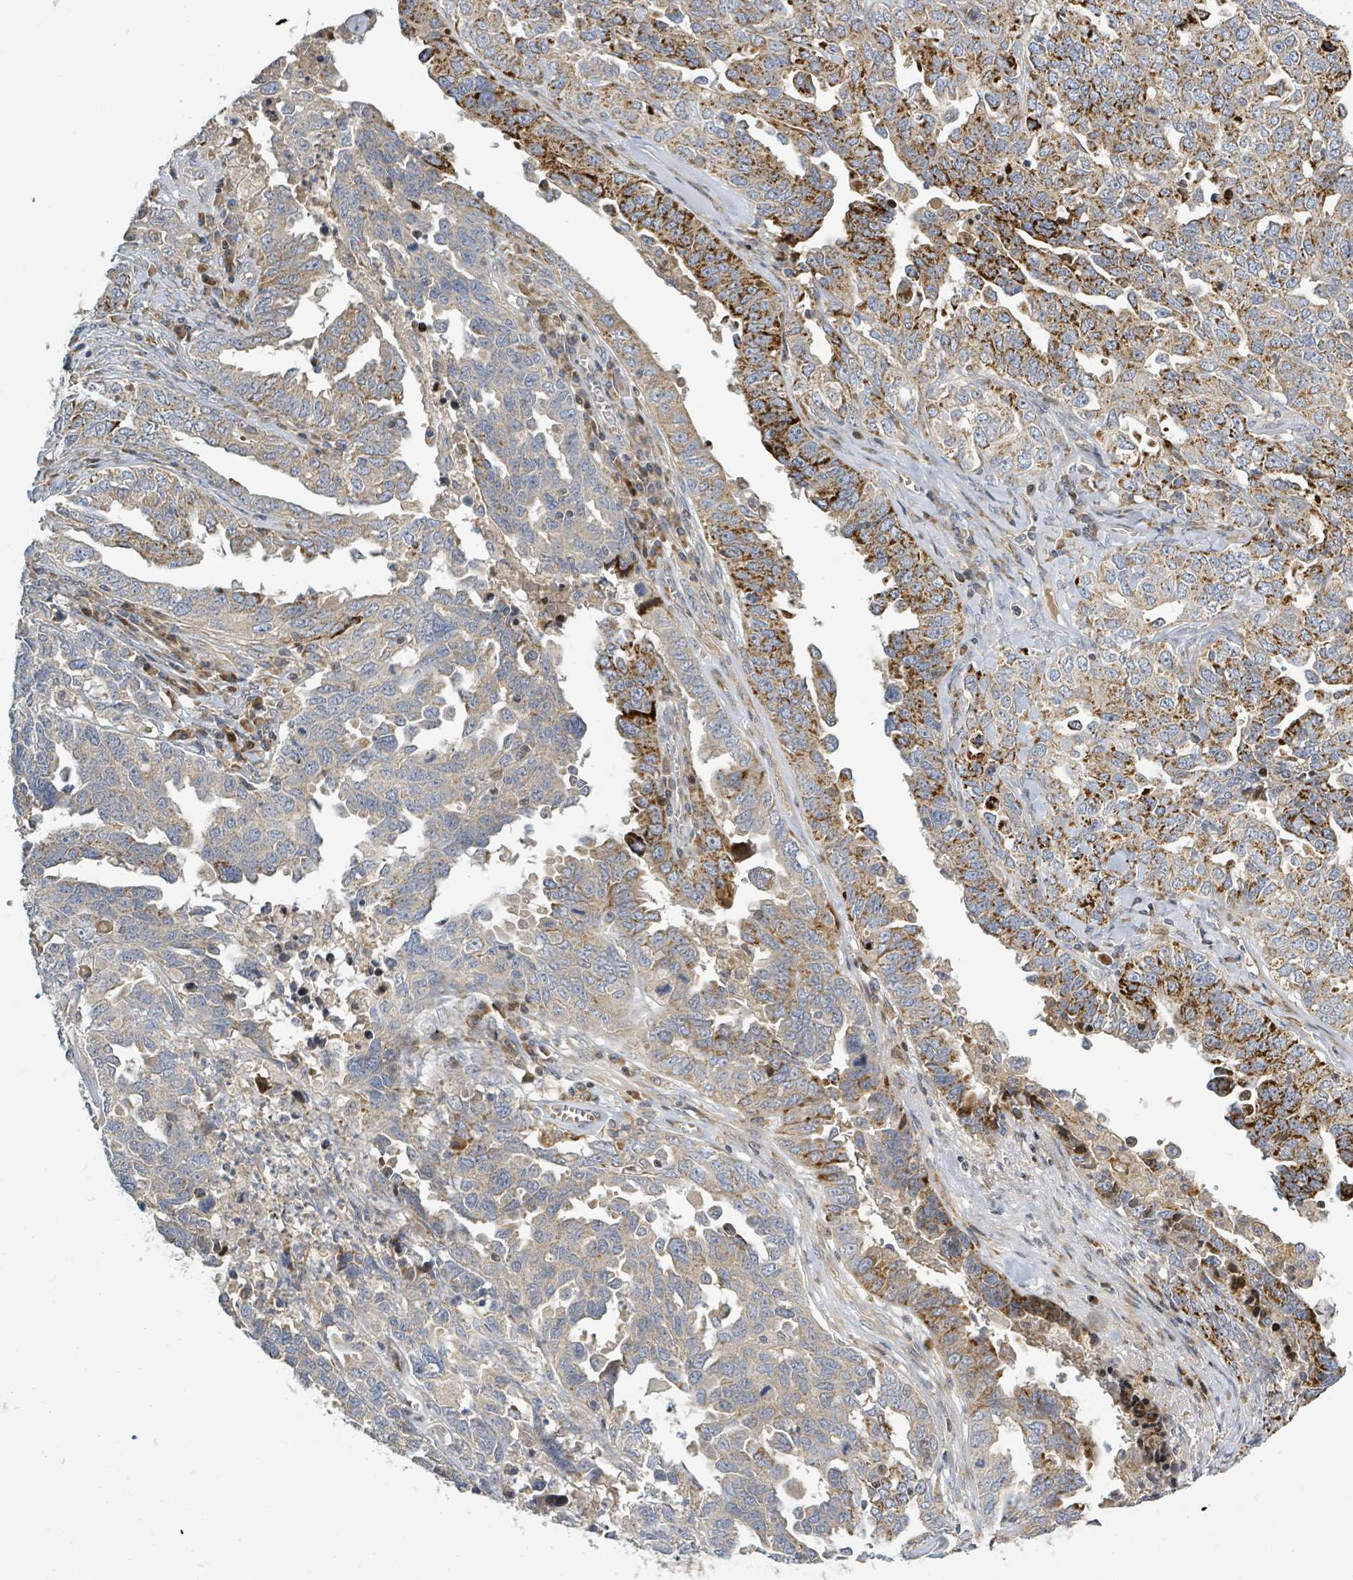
{"staining": {"intensity": "strong", "quantity": "<25%", "location": "cytoplasmic/membranous"}, "tissue": "ovarian cancer", "cell_type": "Tumor cells", "image_type": "cancer", "snomed": [{"axis": "morphology", "description": "Carcinoma, endometroid"}, {"axis": "topography", "description": "Ovary"}], "caption": "Human endometroid carcinoma (ovarian) stained for a protein (brown) displays strong cytoplasmic/membranous positive positivity in approximately <25% of tumor cells.", "gene": "CFAP210", "patient": {"sex": "female", "age": 62}}